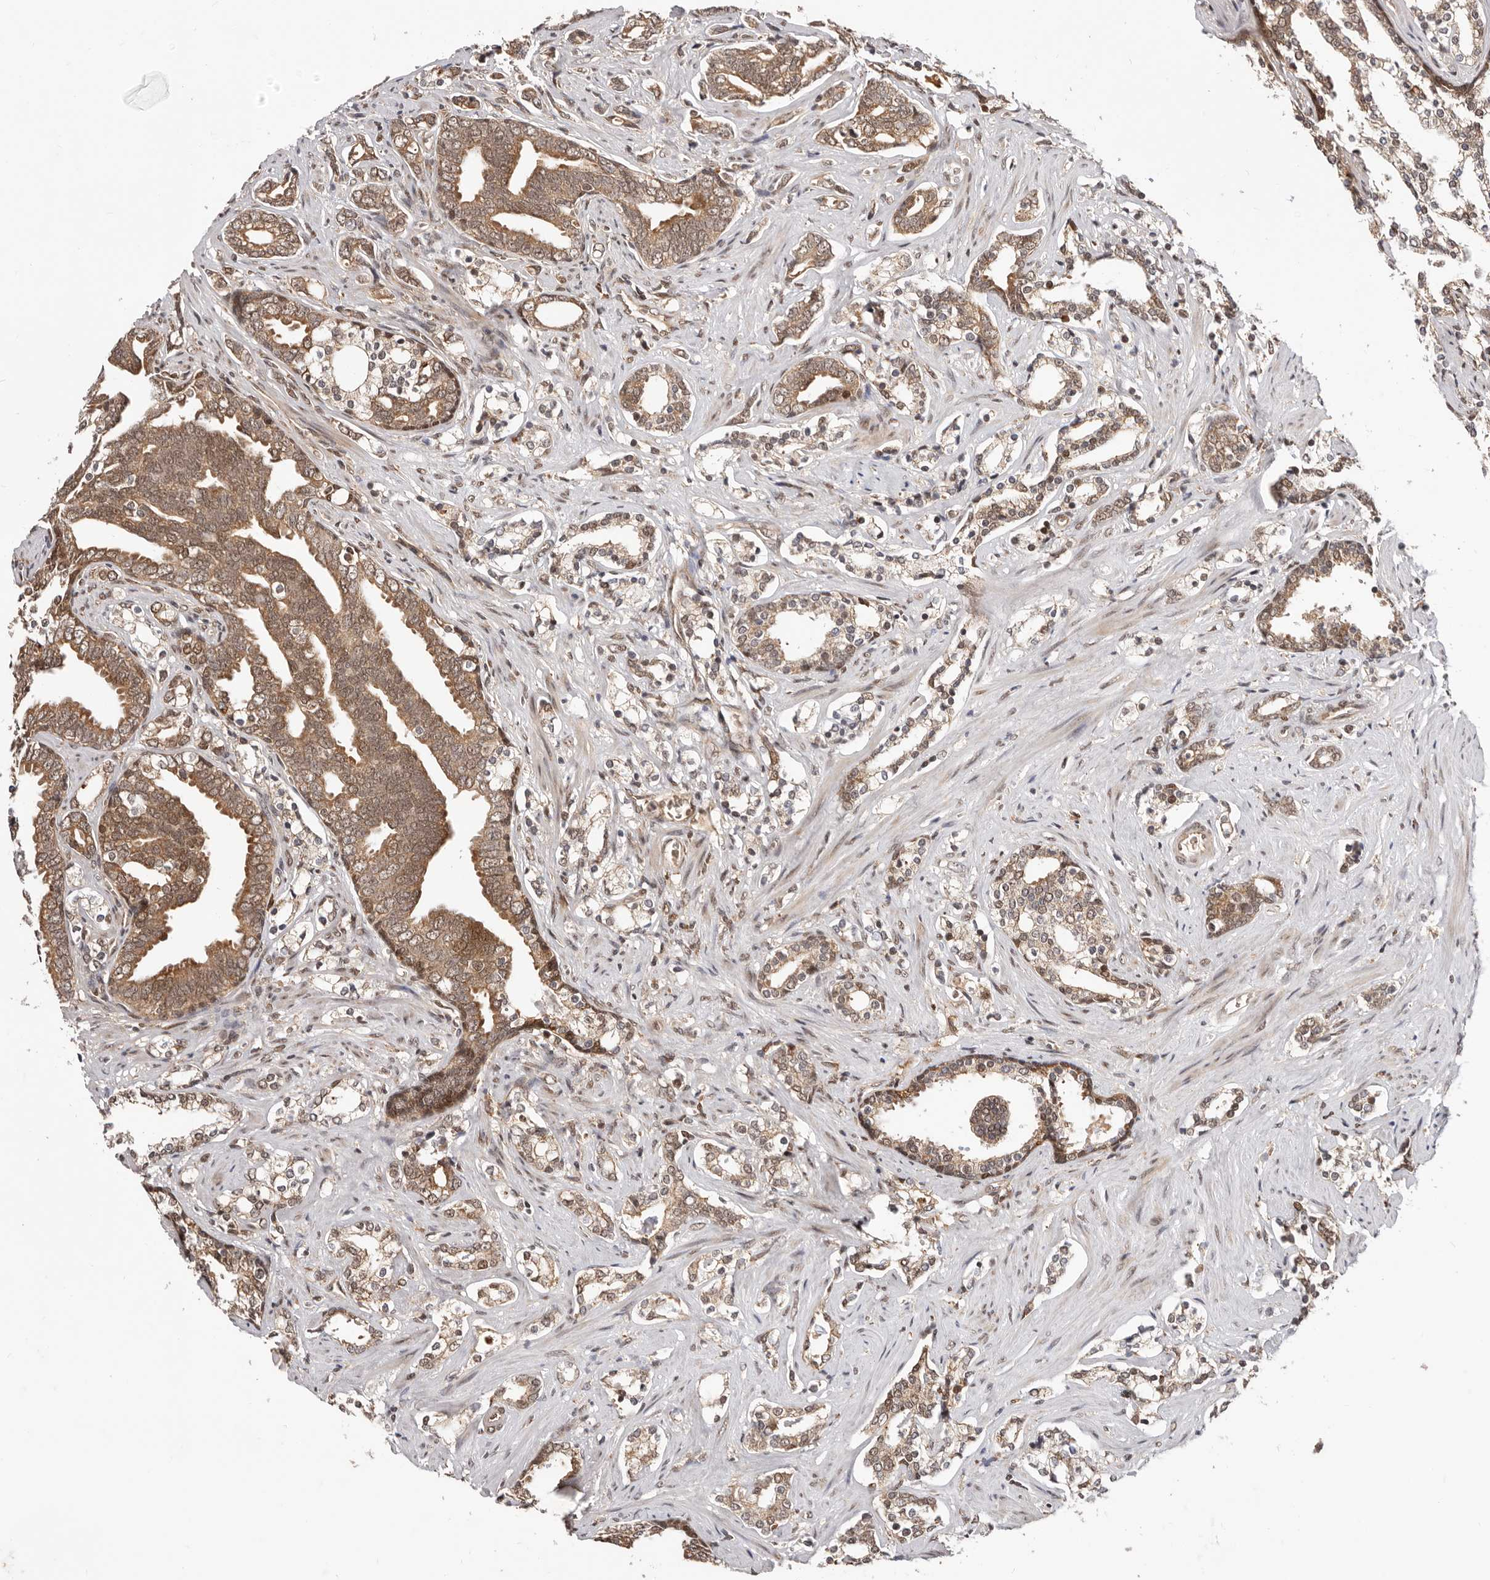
{"staining": {"intensity": "moderate", "quantity": ">75%", "location": "cytoplasmic/membranous,nuclear"}, "tissue": "prostate cancer", "cell_type": "Tumor cells", "image_type": "cancer", "snomed": [{"axis": "morphology", "description": "Adenocarcinoma, Medium grade"}, {"axis": "topography", "description": "Prostate"}], "caption": "Brown immunohistochemical staining in human medium-grade adenocarcinoma (prostate) reveals moderate cytoplasmic/membranous and nuclear expression in about >75% of tumor cells. (DAB (3,3'-diaminobenzidine) IHC with brightfield microscopy, high magnification).", "gene": "NCOA3", "patient": {"sex": "male", "age": 67}}